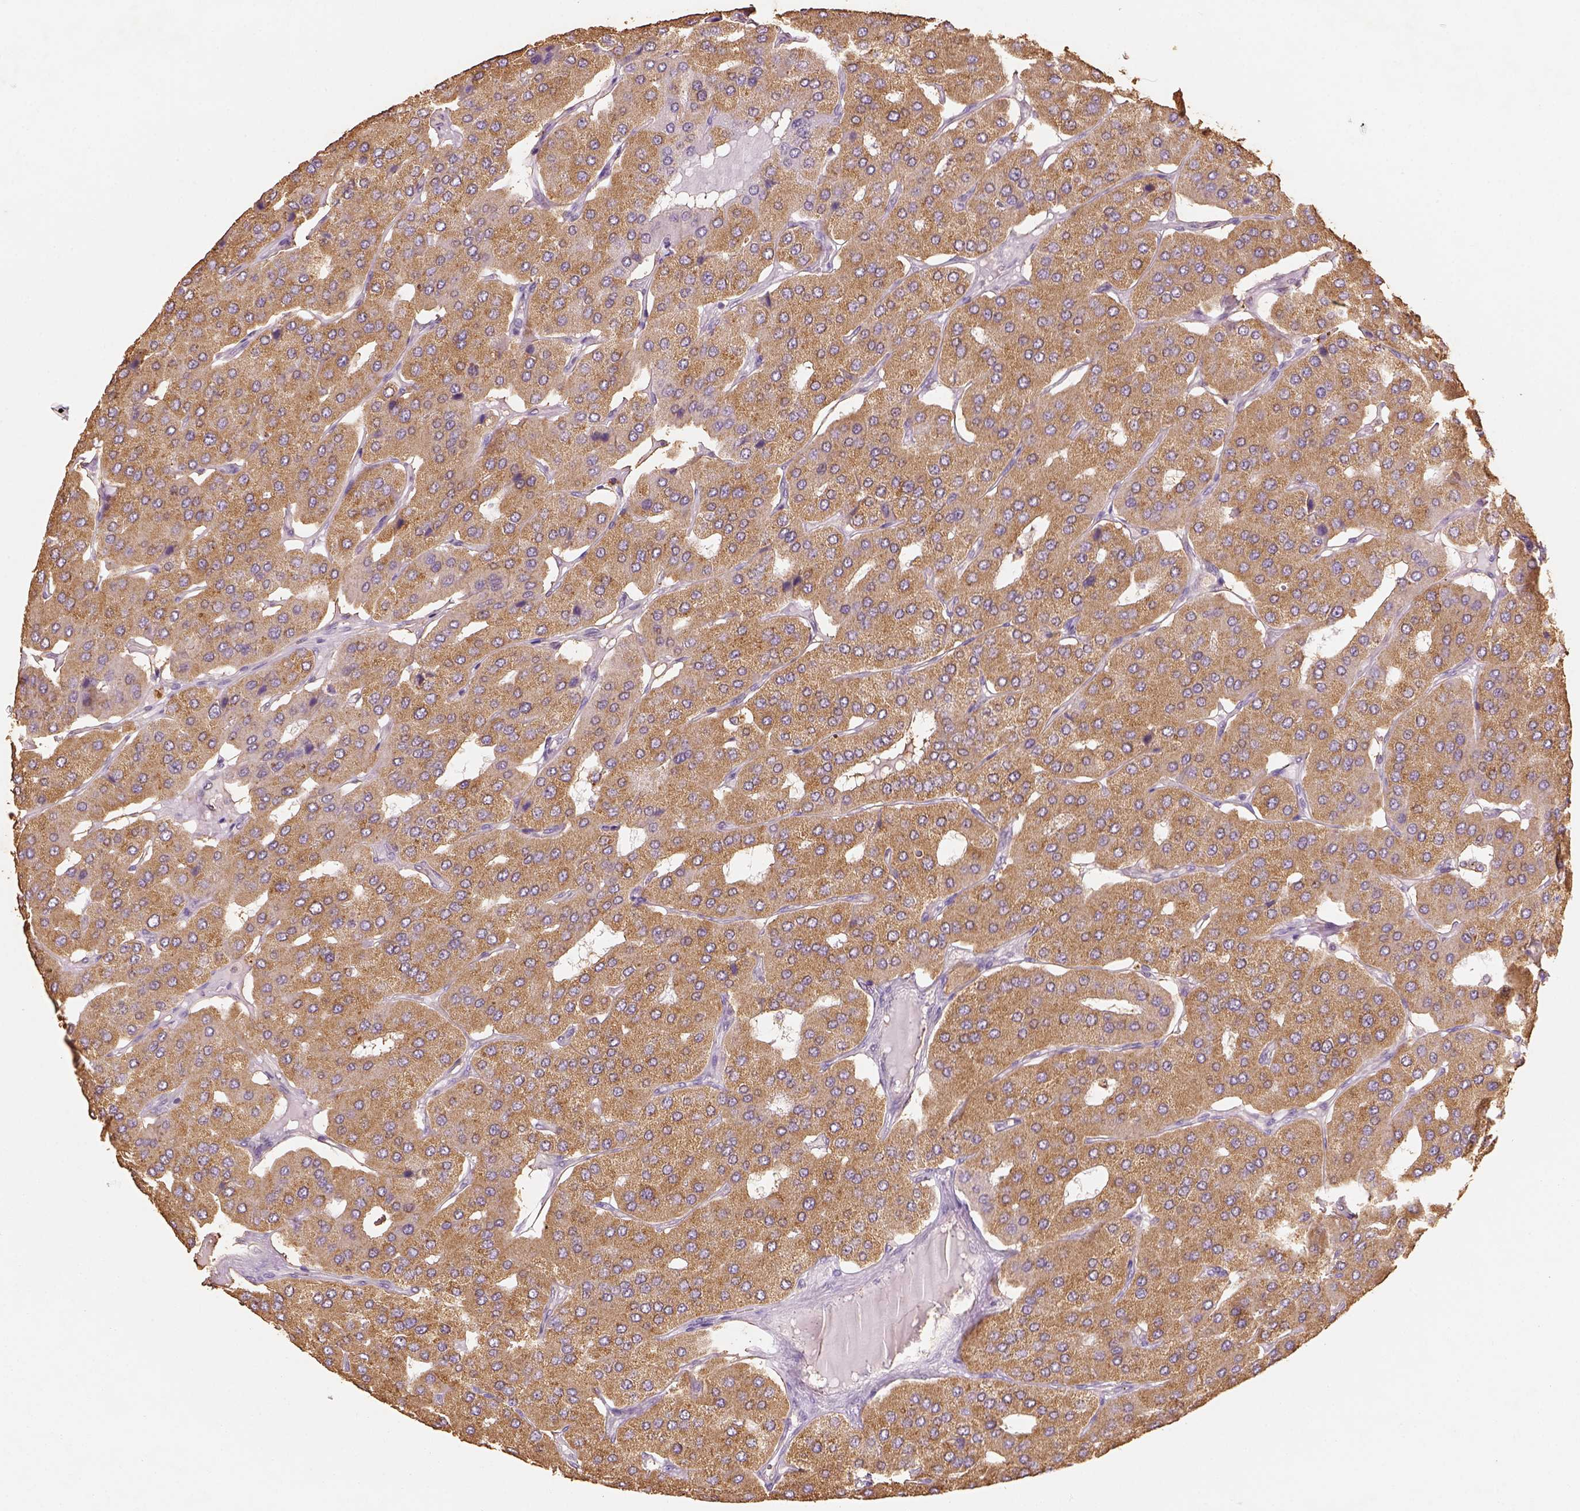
{"staining": {"intensity": "moderate", "quantity": ">75%", "location": "cytoplasmic/membranous"}, "tissue": "parathyroid gland", "cell_type": "Glandular cells", "image_type": "normal", "snomed": [{"axis": "morphology", "description": "Normal tissue, NOS"}, {"axis": "morphology", "description": "Adenoma, NOS"}, {"axis": "topography", "description": "Parathyroid gland"}], "caption": "Brown immunohistochemical staining in normal human parathyroid gland exhibits moderate cytoplasmic/membranous expression in about >75% of glandular cells.", "gene": "AP2B1", "patient": {"sex": "female", "age": 86}}